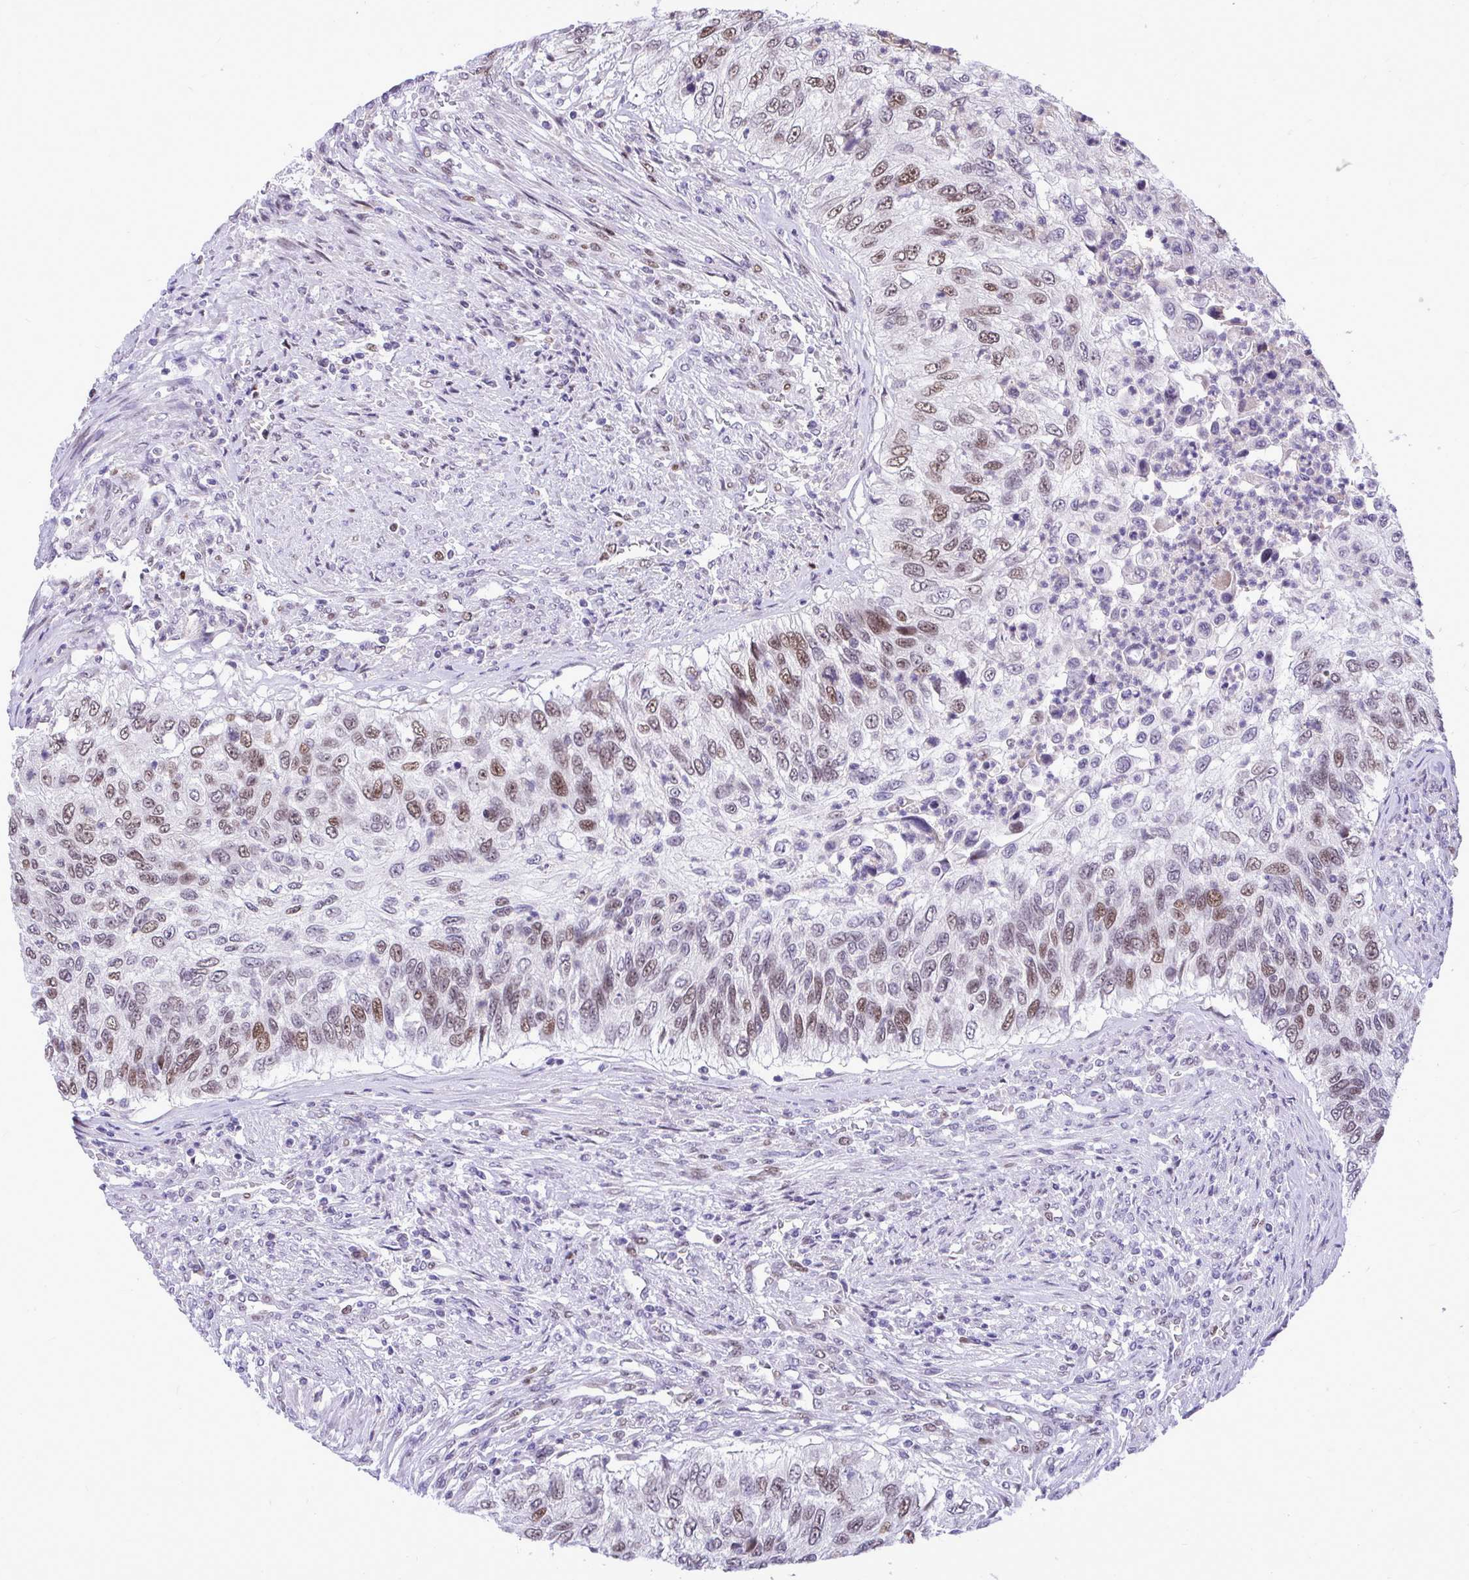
{"staining": {"intensity": "moderate", "quantity": "25%-75%", "location": "nuclear"}, "tissue": "urothelial cancer", "cell_type": "Tumor cells", "image_type": "cancer", "snomed": [{"axis": "morphology", "description": "Urothelial carcinoma, High grade"}, {"axis": "topography", "description": "Urinary bladder"}], "caption": "Urothelial cancer stained for a protein shows moderate nuclear positivity in tumor cells. The staining was performed using DAB (3,3'-diaminobenzidine) to visualize the protein expression in brown, while the nuclei were stained in blue with hematoxylin (Magnification: 20x).", "gene": "C1QL2", "patient": {"sex": "female", "age": 60}}